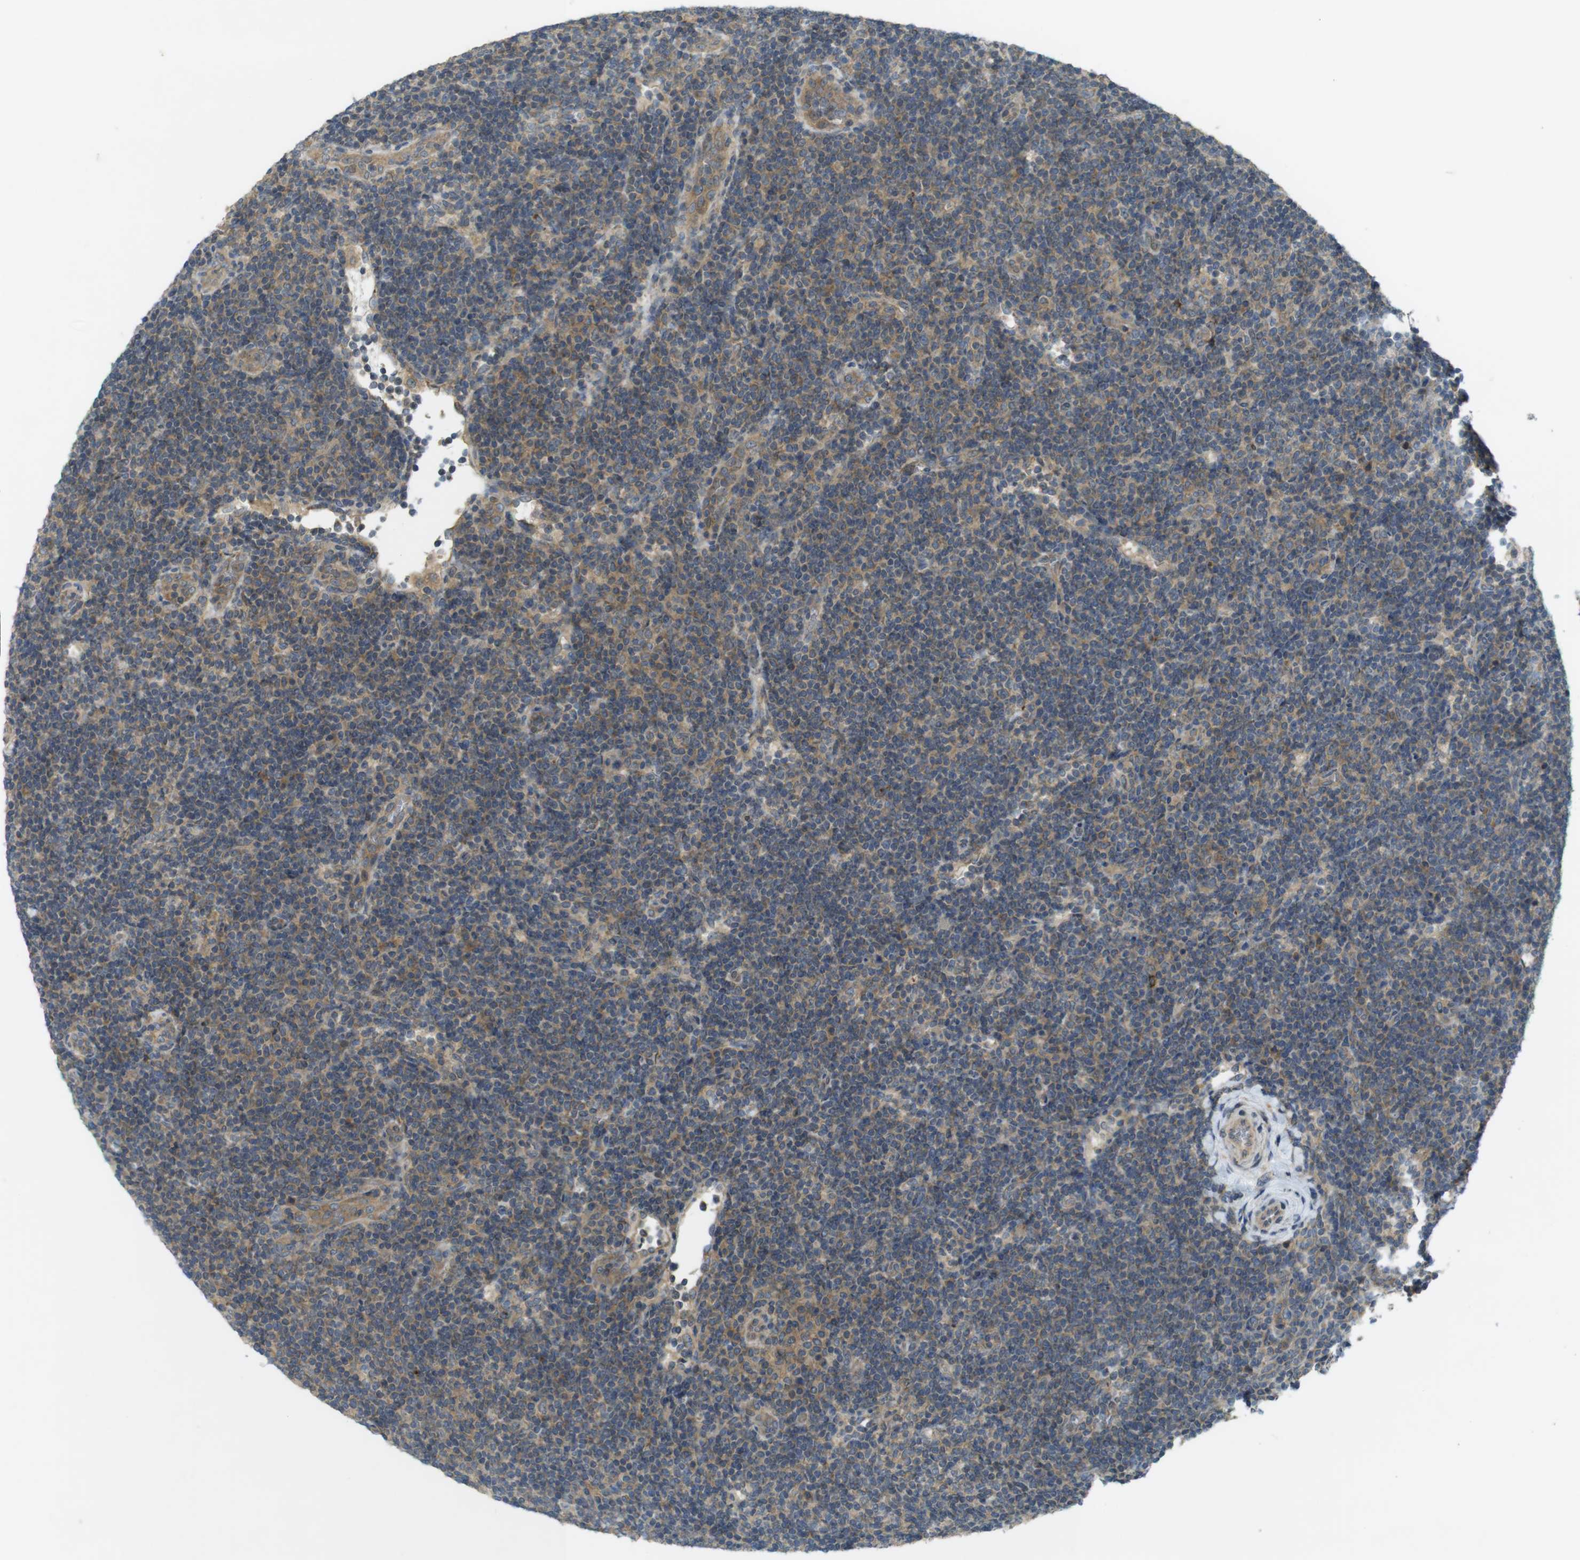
{"staining": {"intensity": "weak", "quantity": ">75%", "location": "cytoplasmic/membranous"}, "tissue": "lymphoma", "cell_type": "Tumor cells", "image_type": "cancer", "snomed": [{"axis": "morphology", "description": "Hodgkin's disease, NOS"}, {"axis": "topography", "description": "Lymph node"}], "caption": "Immunohistochemical staining of lymphoma reveals weak cytoplasmic/membranous protein positivity in about >75% of tumor cells. (DAB = brown stain, brightfield microscopy at high magnification).", "gene": "CLTC", "patient": {"sex": "female", "age": 57}}